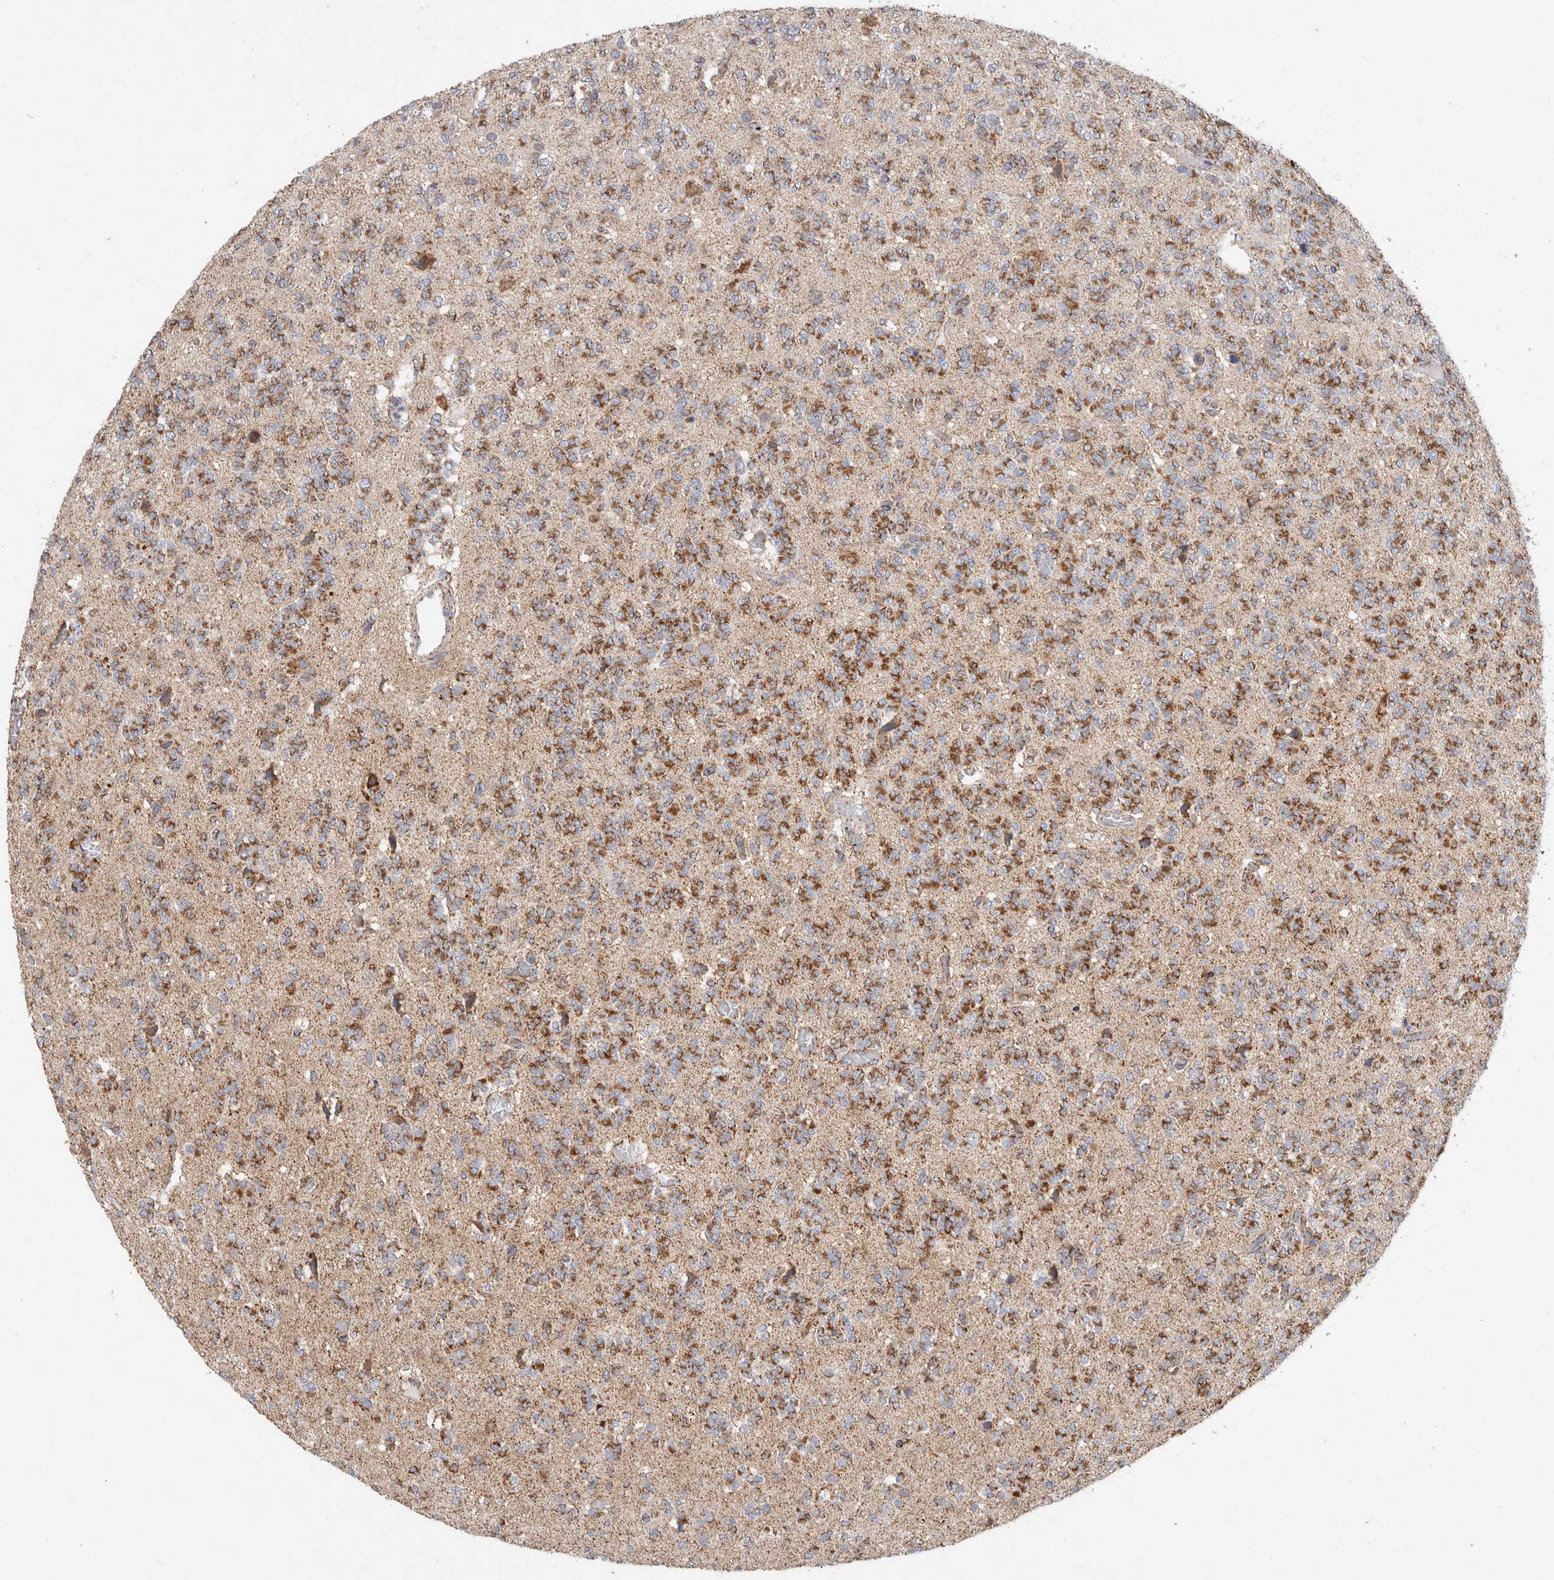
{"staining": {"intensity": "moderate", "quantity": ">75%", "location": "cytoplasmic/membranous"}, "tissue": "glioma", "cell_type": "Tumor cells", "image_type": "cancer", "snomed": [{"axis": "morphology", "description": "Glioma, malignant, Low grade"}, {"axis": "topography", "description": "Brain"}], "caption": "This is a micrograph of IHC staining of malignant glioma (low-grade), which shows moderate expression in the cytoplasmic/membranous of tumor cells.", "gene": "IARS2", "patient": {"sex": "male", "age": 38}}